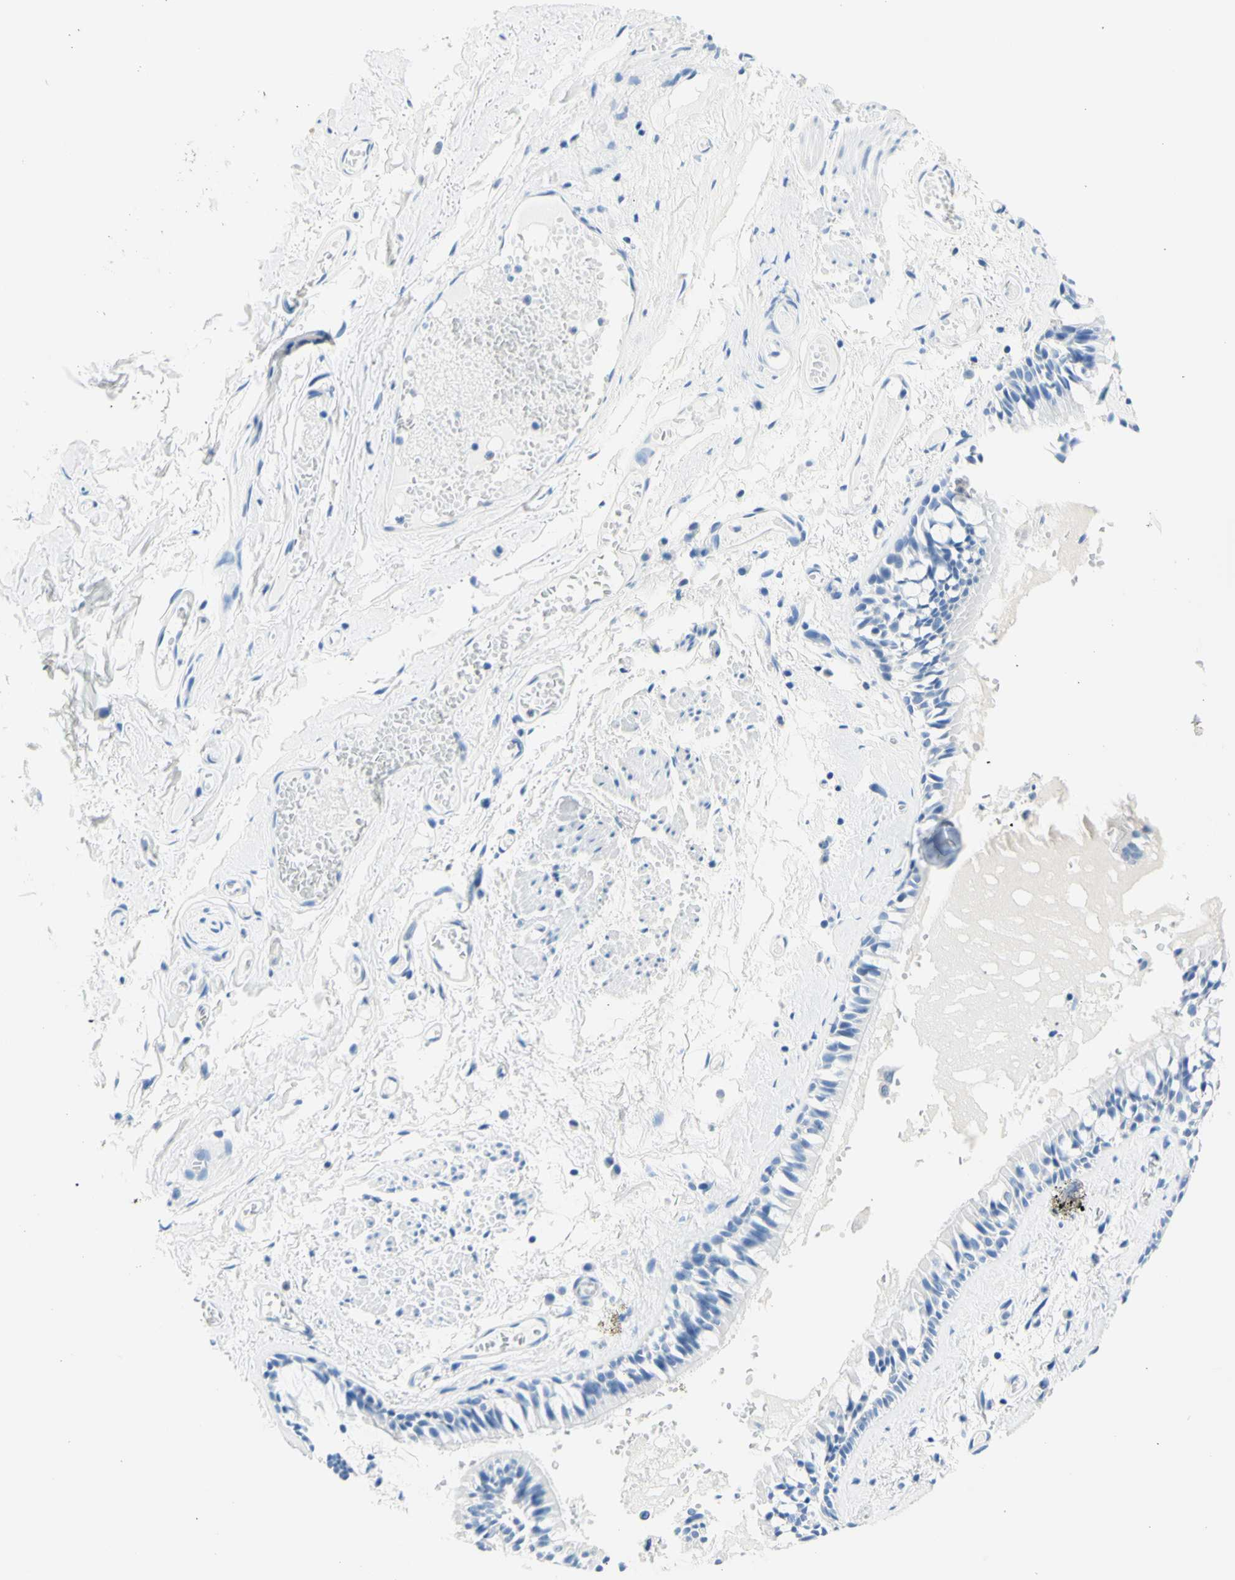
{"staining": {"intensity": "negative", "quantity": "none", "location": "none"}, "tissue": "bronchus", "cell_type": "Respiratory epithelial cells", "image_type": "normal", "snomed": [{"axis": "morphology", "description": "Normal tissue, NOS"}, {"axis": "morphology", "description": "Inflammation, NOS"}, {"axis": "topography", "description": "Cartilage tissue"}, {"axis": "topography", "description": "Lung"}], "caption": "There is no significant positivity in respiratory epithelial cells of bronchus. (Stains: DAB (3,3'-diaminobenzidine) IHC with hematoxylin counter stain, Microscopy: brightfield microscopy at high magnification).", "gene": "HPCA", "patient": {"sex": "male", "age": 71}}